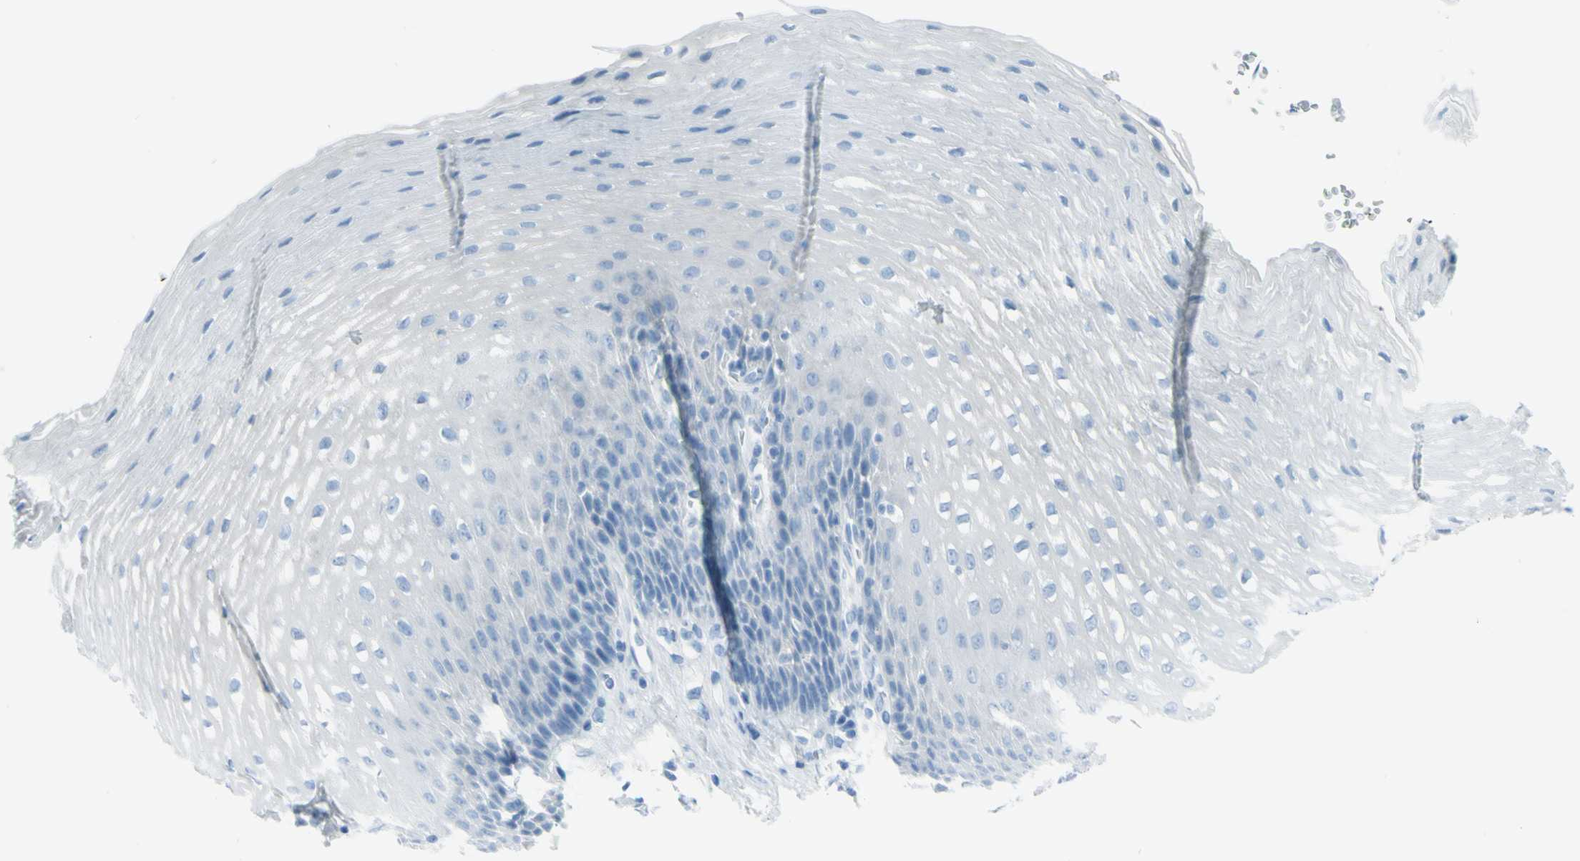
{"staining": {"intensity": "negative", "quantity": "none", "location": "none"}, "tissue": "esophagus", "cell_type": "Squamous epithelial cells", "image_type": "normal", "snomed": [{"axis": "morphology", "description": "Normal tissue, NOS"}, {"axis": "topography", "description": "Esophagus"}], "caption": "The histopathology image exhibits no staining of squamous epithelial cells in benign esophagus.", "gene": "AFP", "patient": {"sex": "male", "age": 48}}